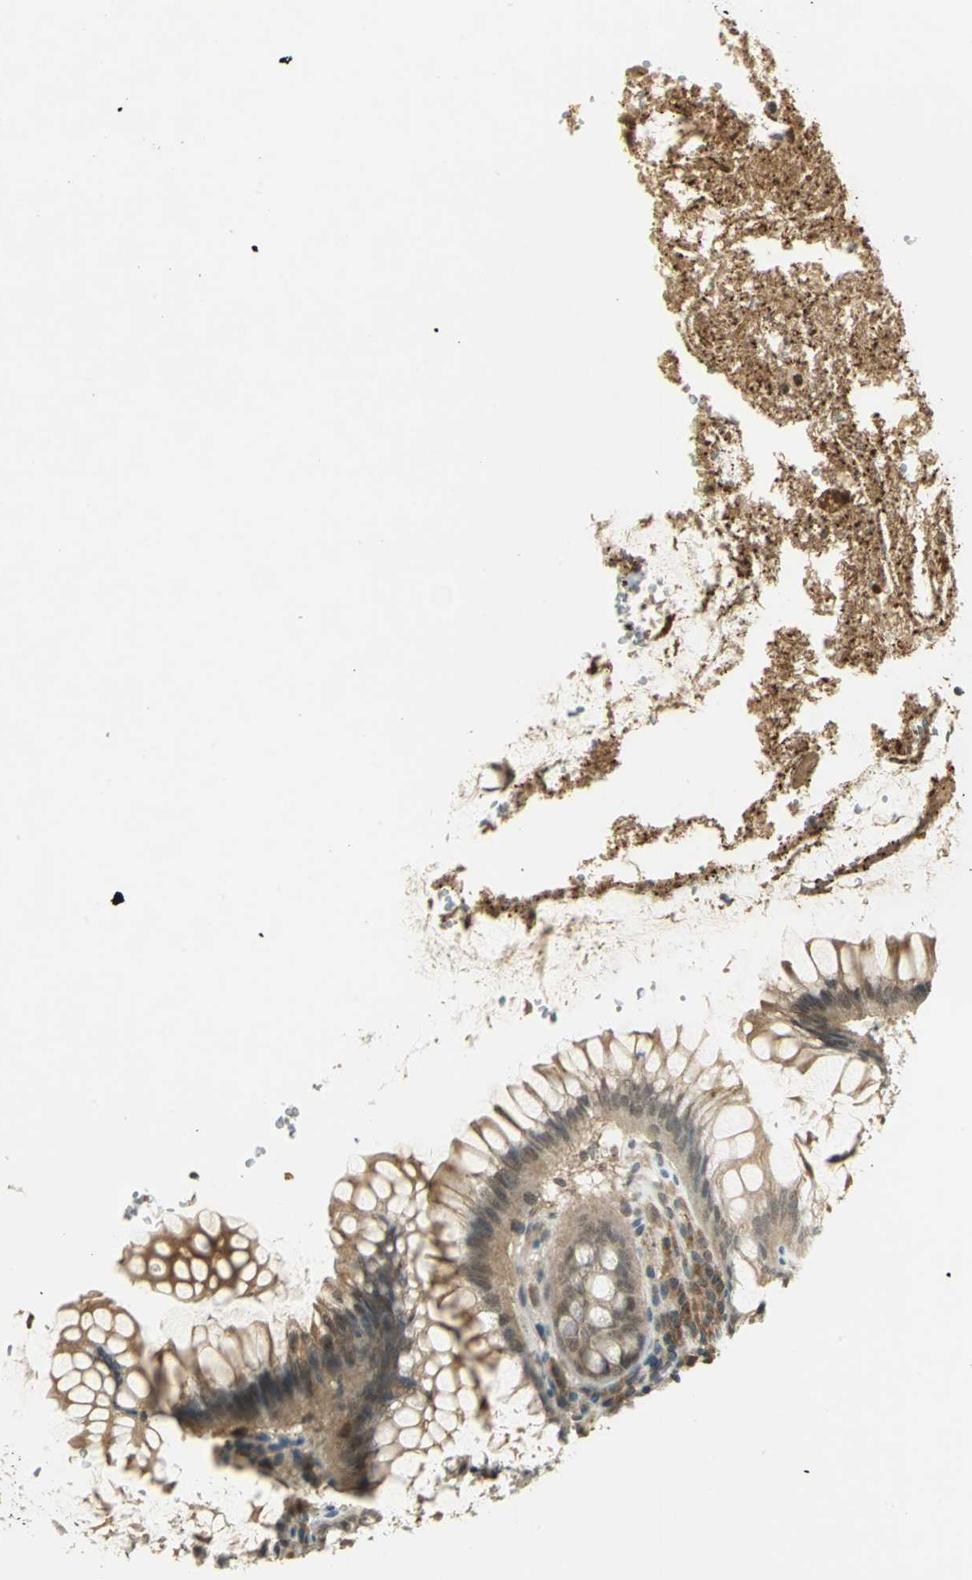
{"staining": {"intensity": "weak", "quantity": ">75%", "location": "cytoplasmic/membranous"}, "tissue": "colon", "cell_type": "Endothelial cells", "image_type": "normal", "snomed": [{"axis": "morphology", "description": "Normal tissue, NOS"}, {"axis": "topography", "description": "Colon"}], "caption": "Immunohistochemical staining of benign human colon exhibits low levels of weak cytoplasmic/membranous expression in approximately >75% of endothelial cells.", "gene": "CDC34", "patient": {"sex": "female", "age": 46}}